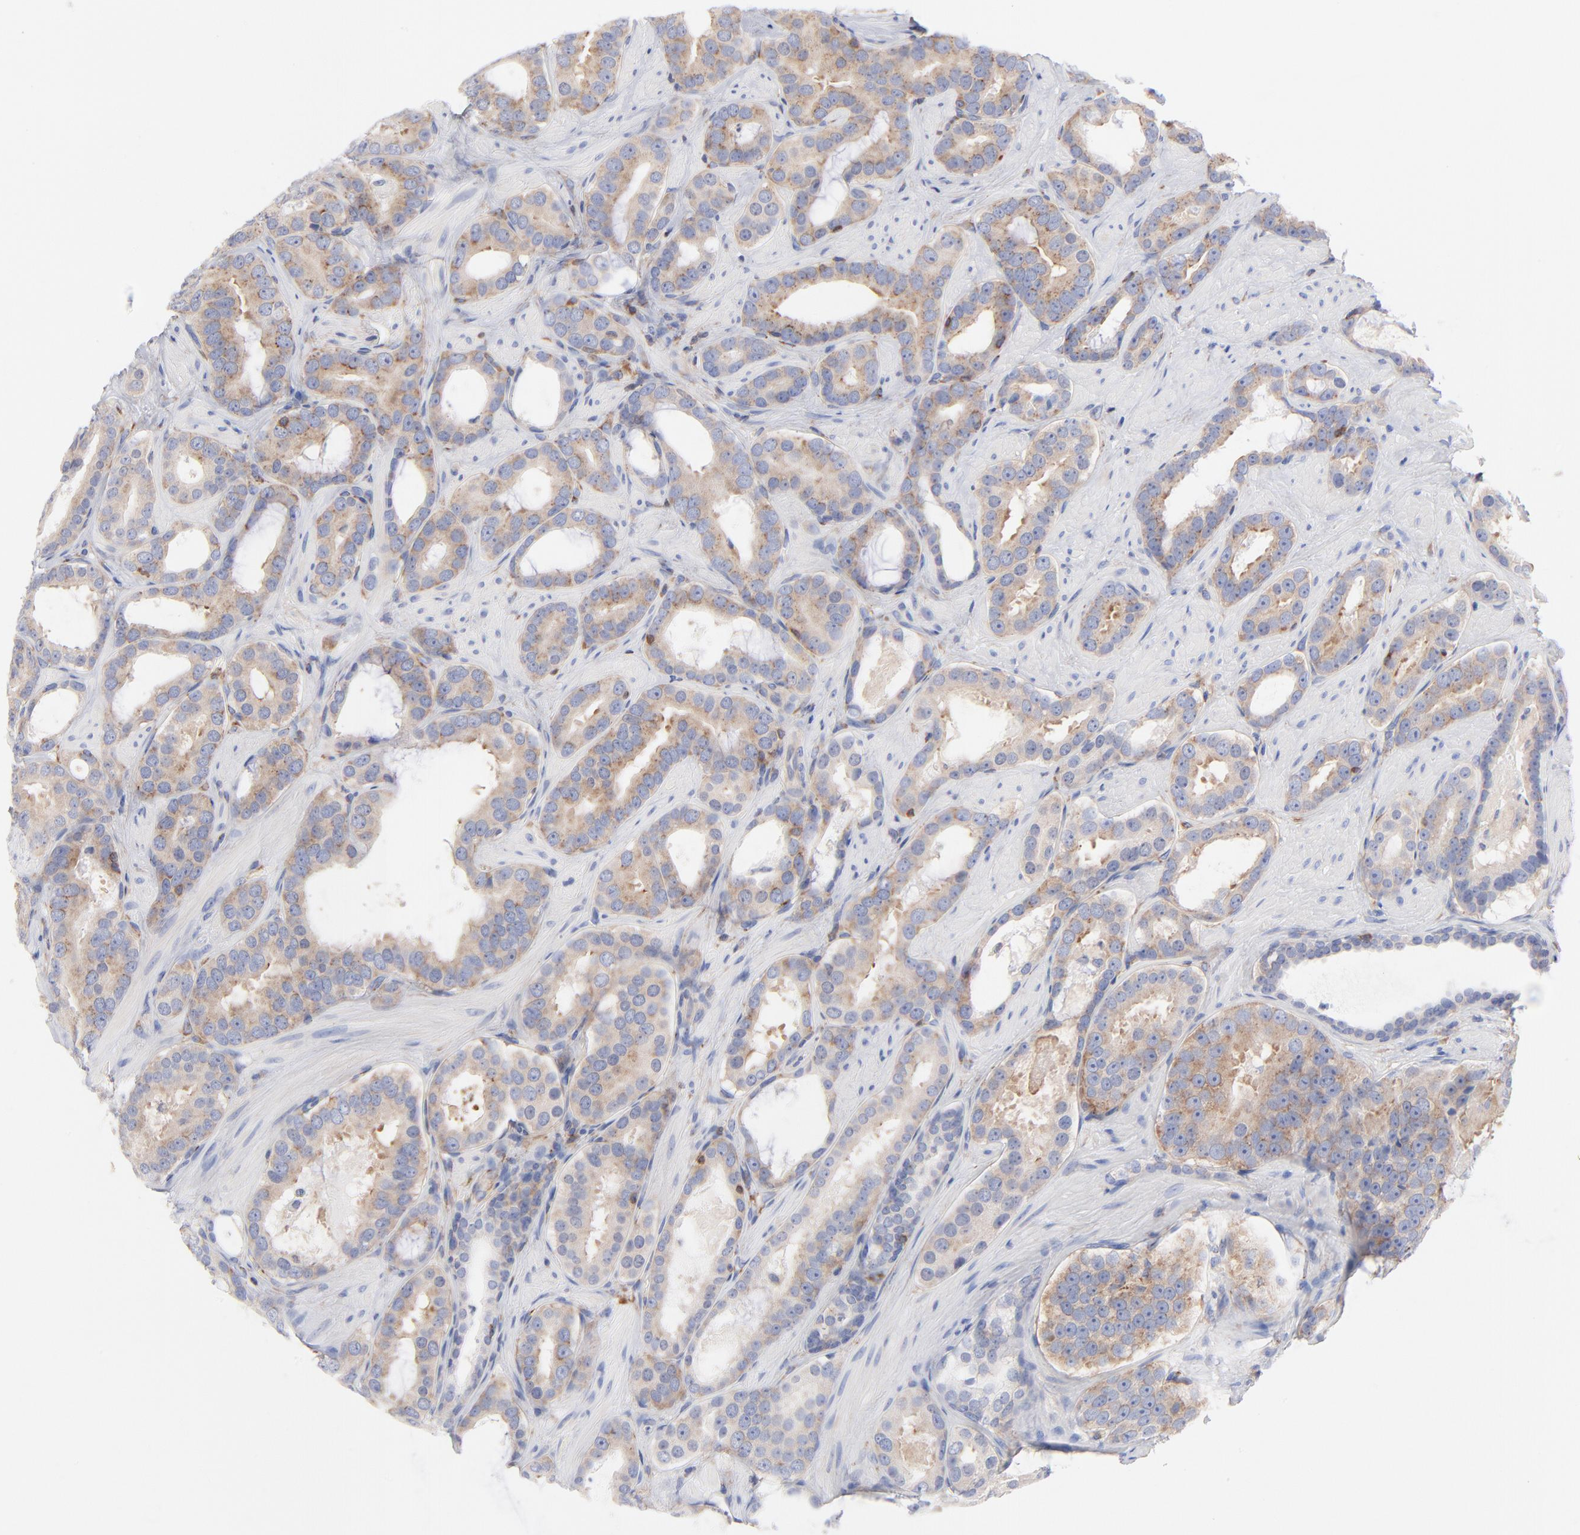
{"staining": {"intensity": "weak", "quantity": ">75%", "location": "cytoplasmic/membranous"}, "tissue": "prostate cancer", "cell_type": "Tumor cells", "image_type": "cancer", "snomed": [{"axis": "morphology", "description": "Adenocarcinoma, Low grade"}, {"axis": "topography", "description": "Prostate"}], "caption": "Immunohistochemistry of prostate cancer displays low levels of weak cytoplasmic/membranous expression in about >75% of tumor cells.", "gene": "SEPTIN6", "patient": {"sex": "male", "age": 59}}